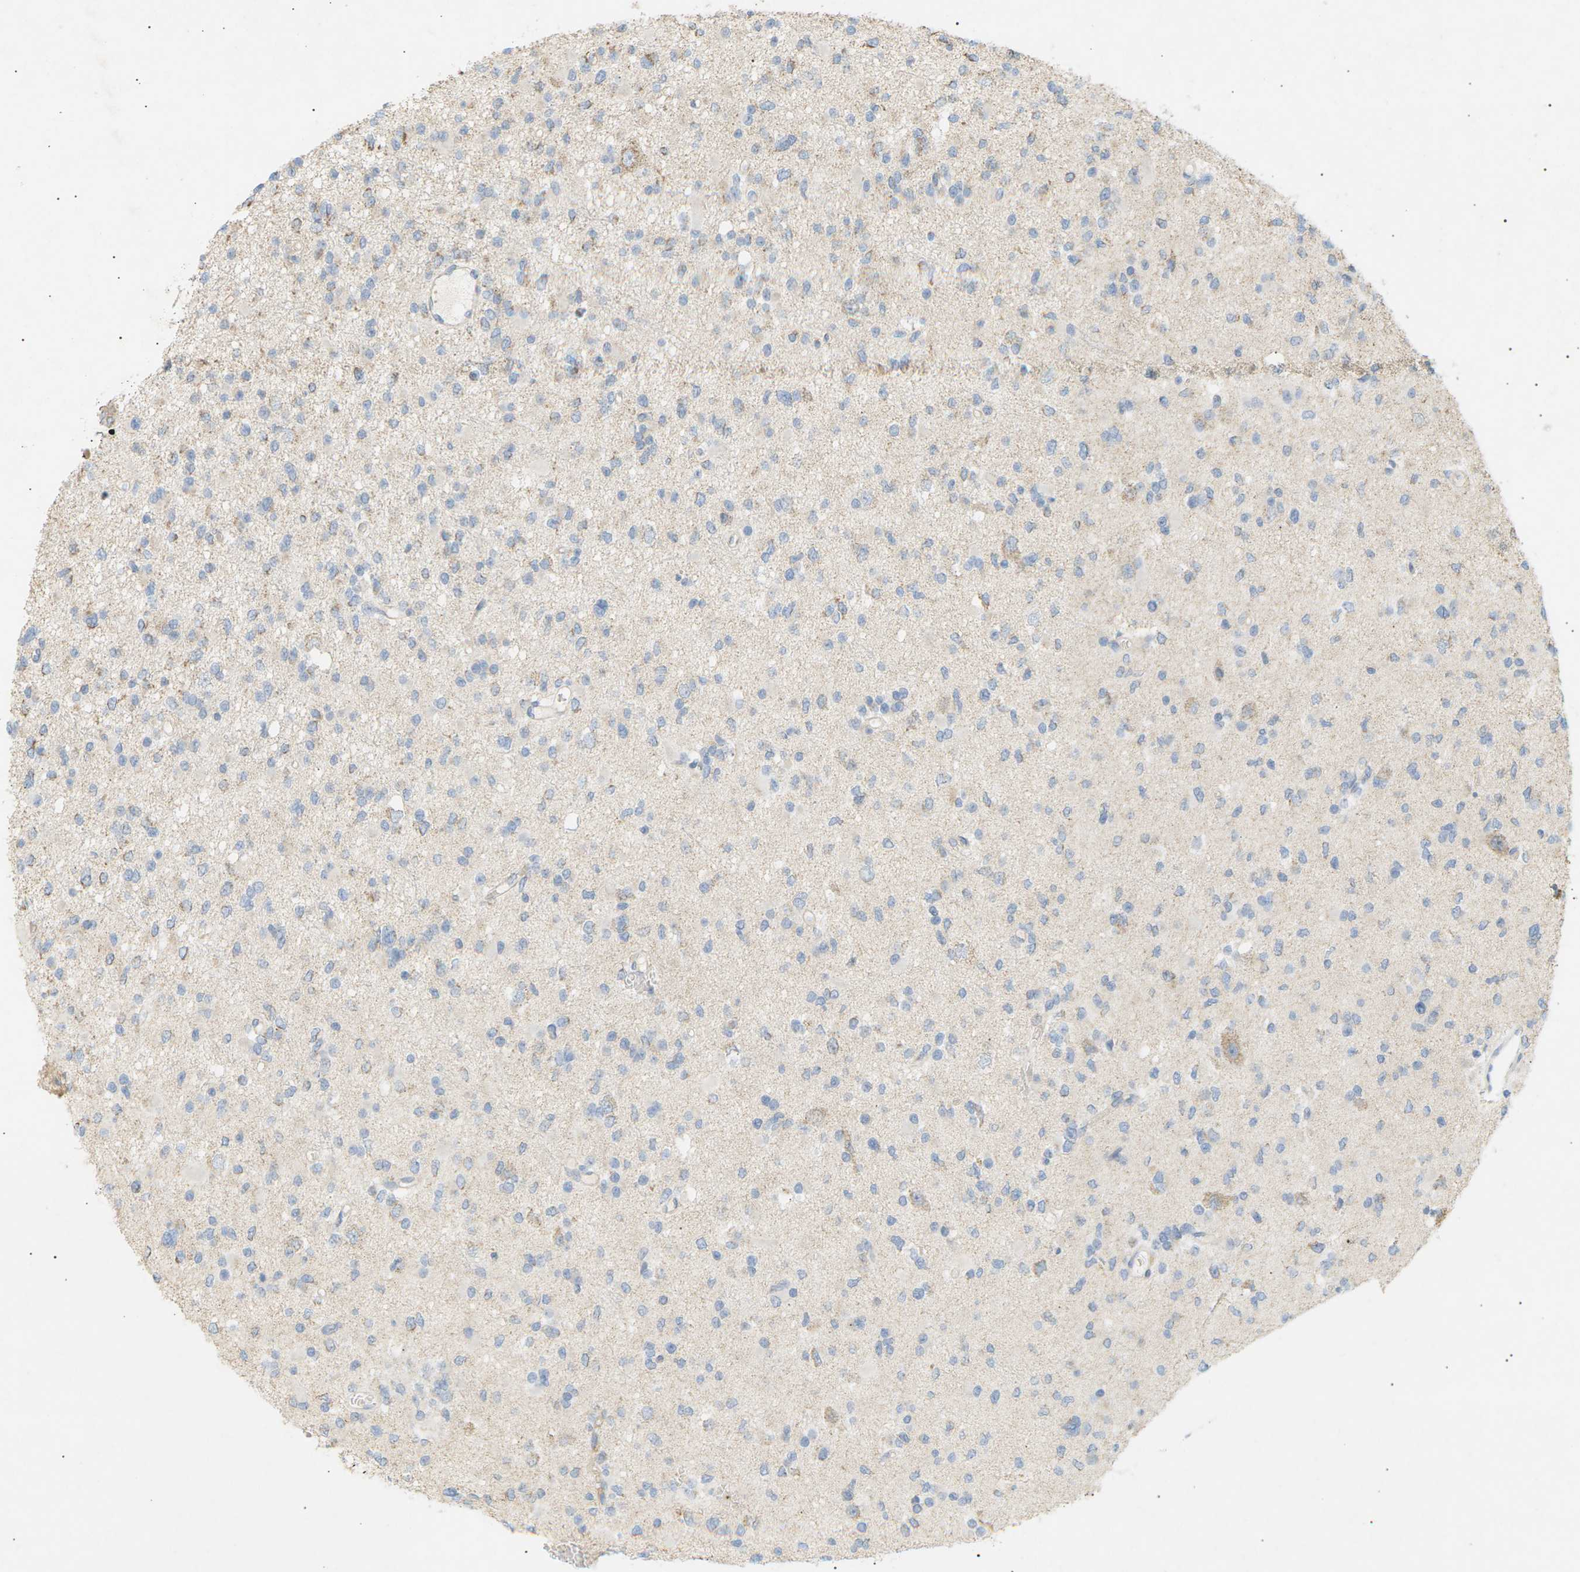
{"staining": {"intensity": "negative", "quantity": "none", "location": "none"}, "tissue": "glioma", "cell_type": "Tumor cells", "image_type": "cancer", "snomed": [{"axis": "morphology", "description": "Glioma, malignant, Low grade"}, {"axis": "topography", "description": "Brain"}], "caption": "This is an IHC image of human glioma. There is no positivity in tumor cells.", "gene": "LIME1", "patient": {"sex": "female", "age": 22}}